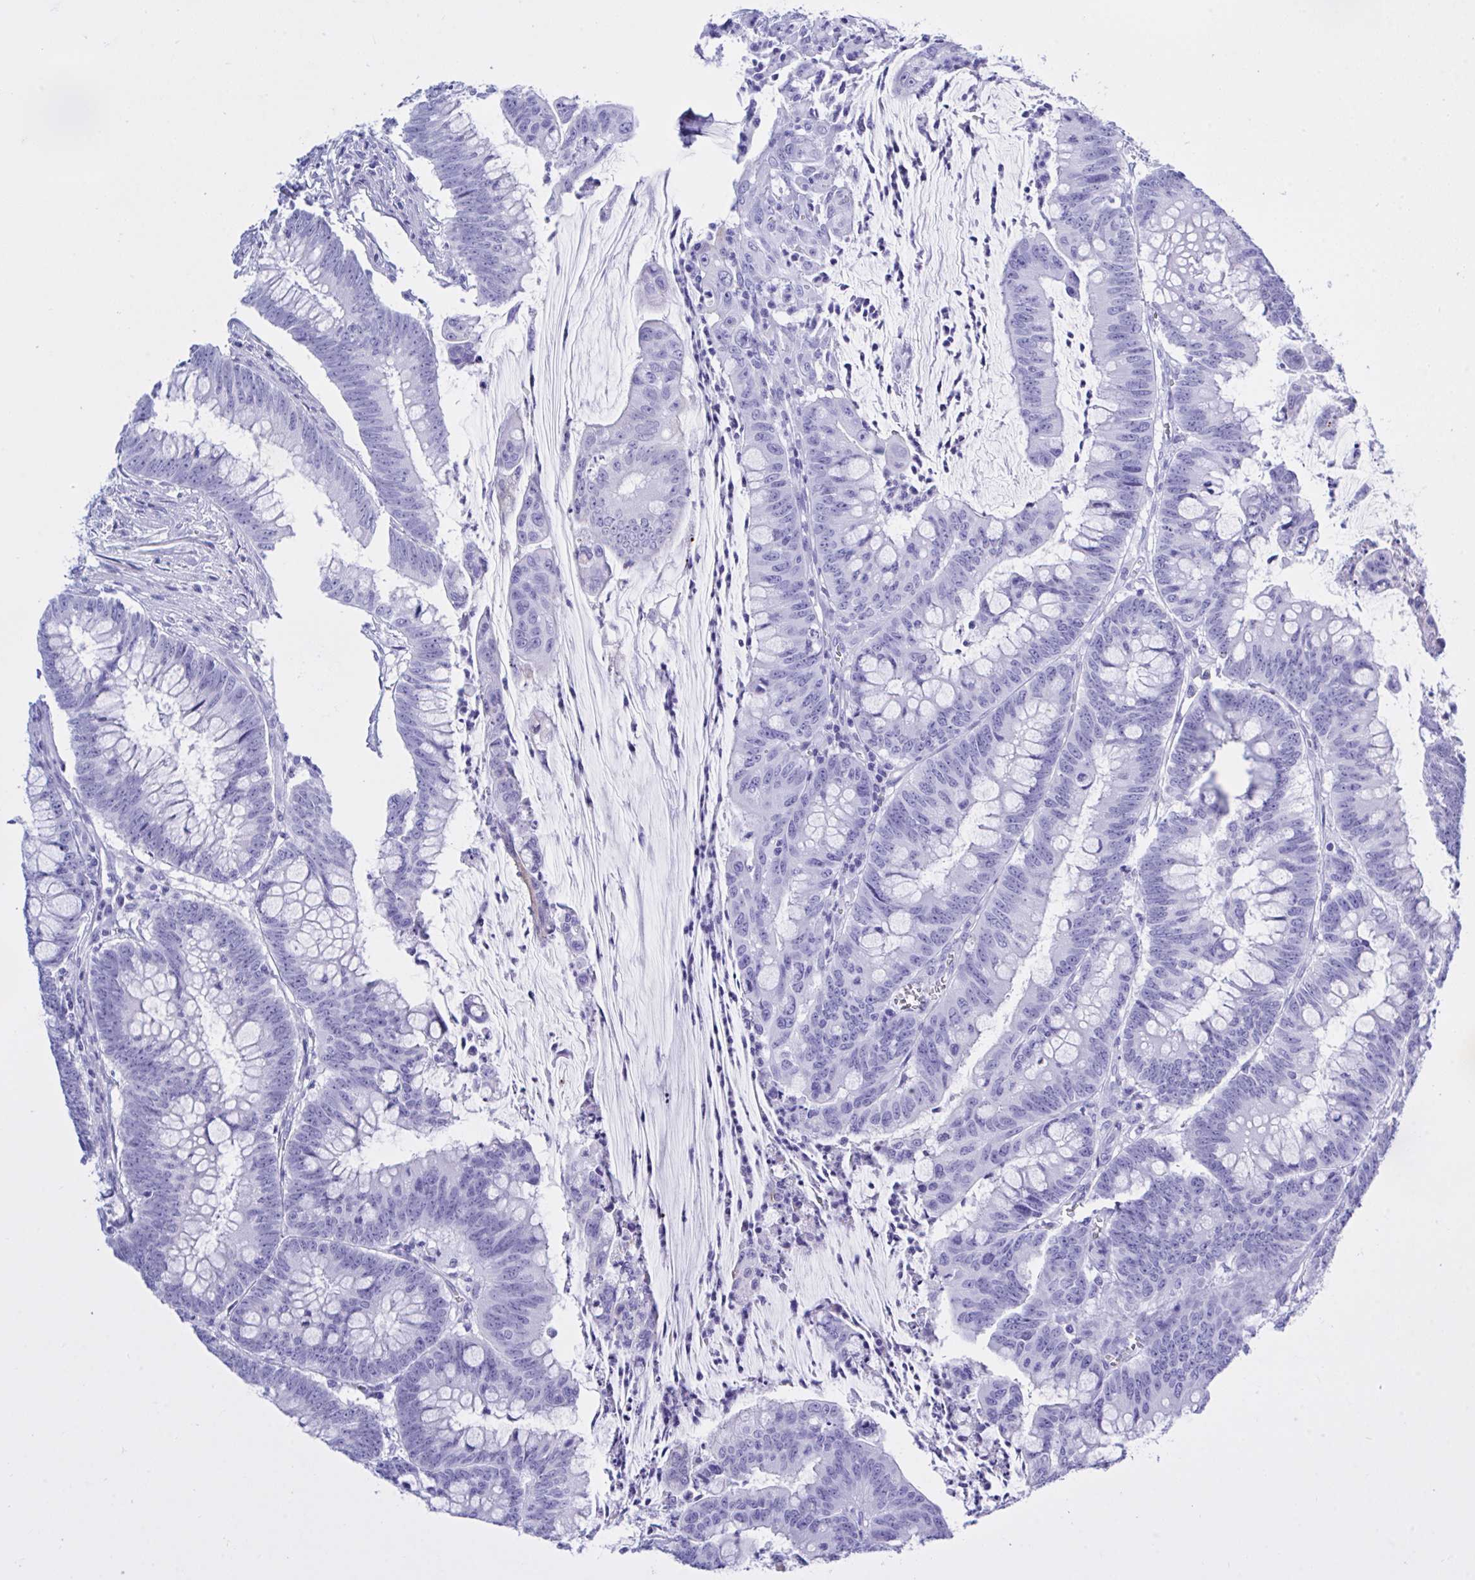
{"staining": {"intensity": "negative", "quantity": "none", "location": "none"}, "tissue": "colorectal cancer", "cell_type": "Tumor cells", "image_type": "cancer", "snomed": [{"axis": "morphology", "description": "Adenocarcinoma, NOS"}, {"axis": "topography", "description": "Colon"}], "caption": "Tumor cells show no significant protein staining in colorectal cancer (adenocarcinoma).", "gene": "BEX5", "patient": {"sex": "male", "age": 62}}